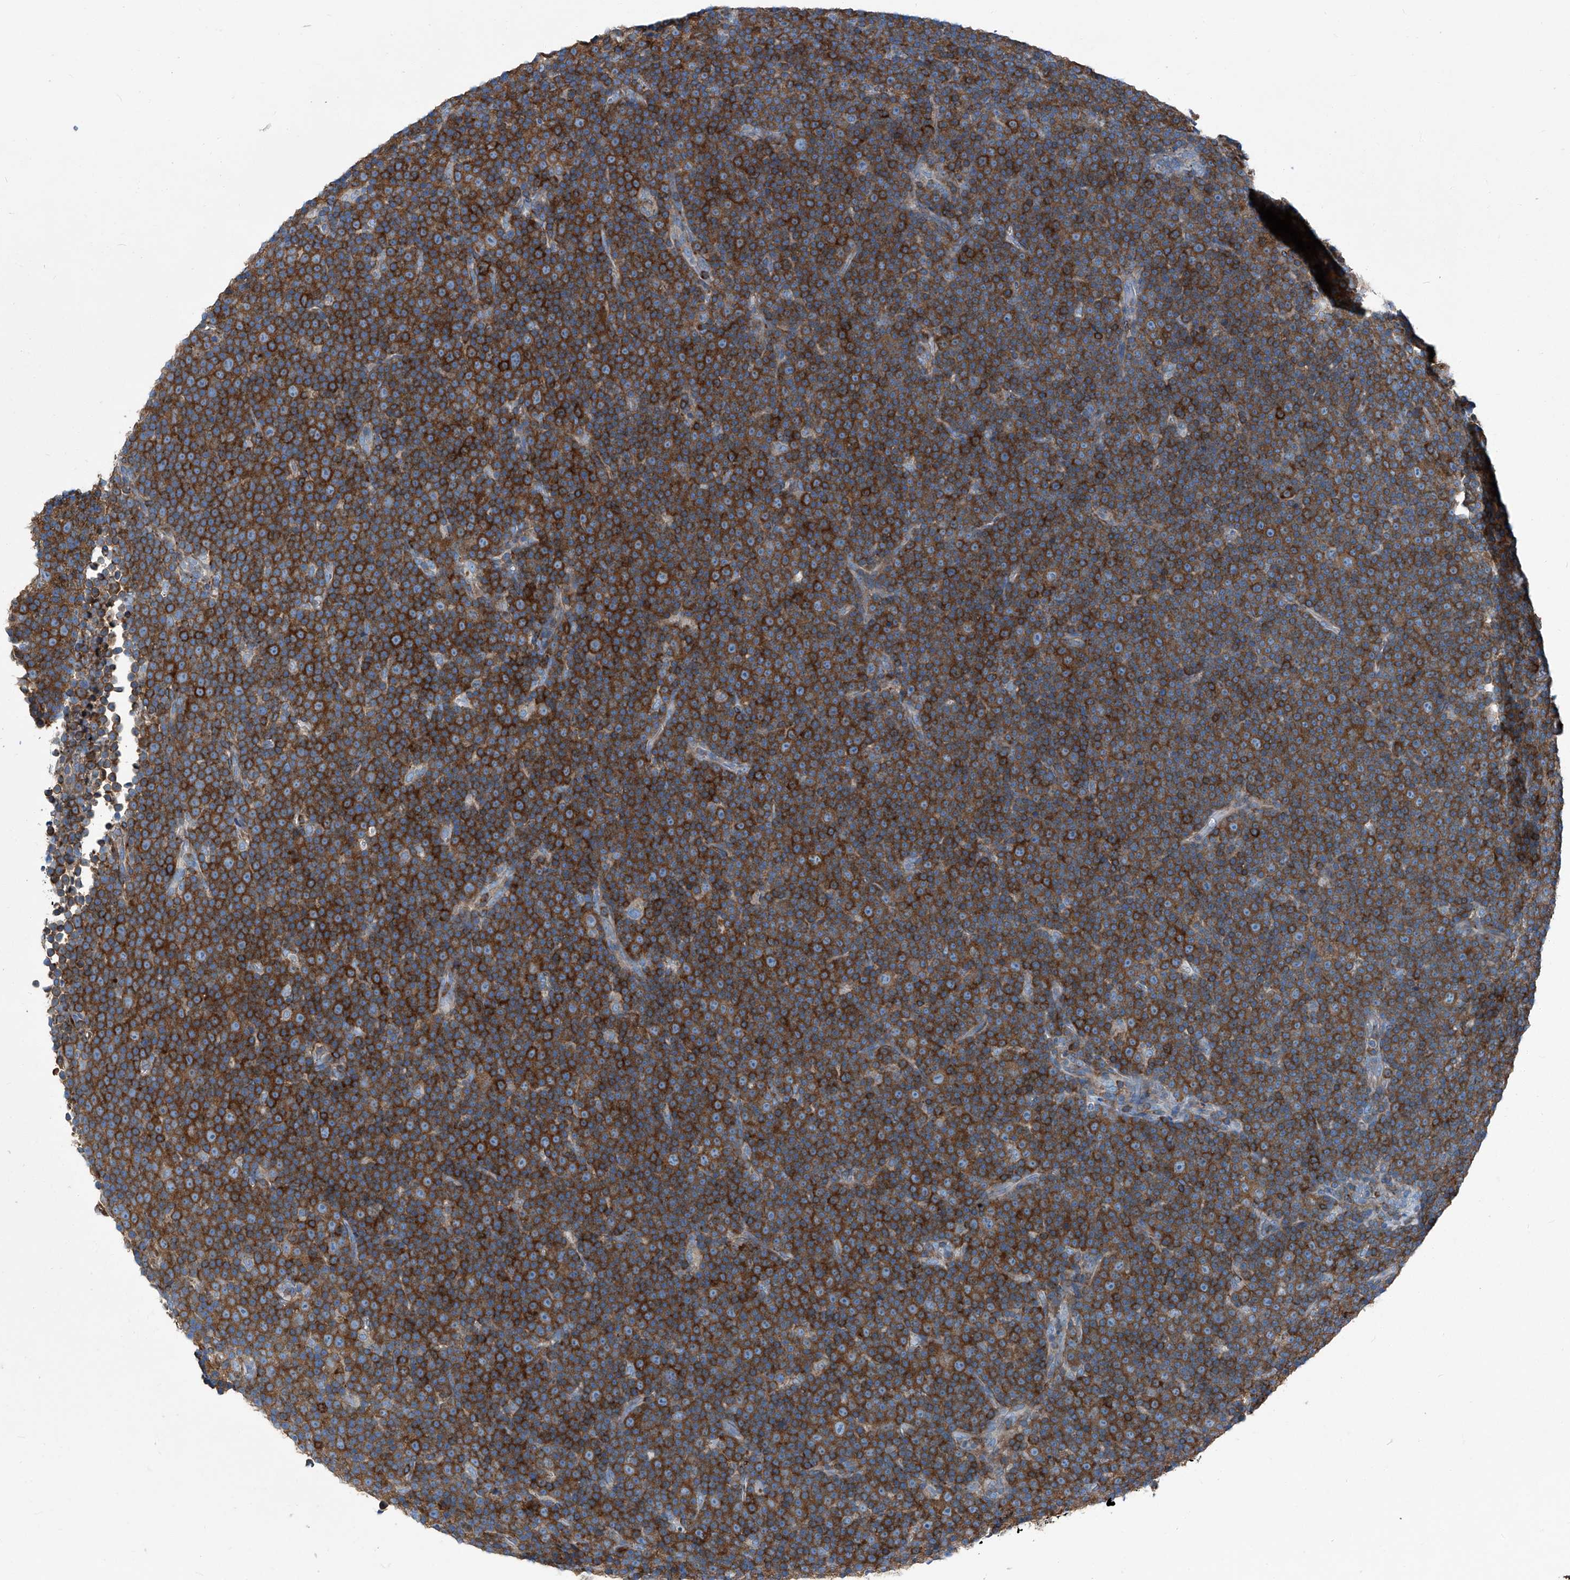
{"staining": {"intensity": "strong", "quantity": "25%-75%", "location": "cytoplasmic/membranous"}, "tissue": "lymphoma", "cell_type": "Tumor cells", "image_type": "cancer", "snomed": [{"axis": "morphology", "description": "Malignant lymphoma, non-Hodgkin's type, Low grade"}, {"axis": "topography", "description": "Lymph node"}], "caption": "Immunohistochemistry photomicrograph of human lymphoma stained for a protein (brown), which reveals high levels of strong cytoplasmic/membranous staining in about 25%-75% of tumor cells.", "gene": "SEPTIN7", "patient": {"sex": "female", "age": 67}}